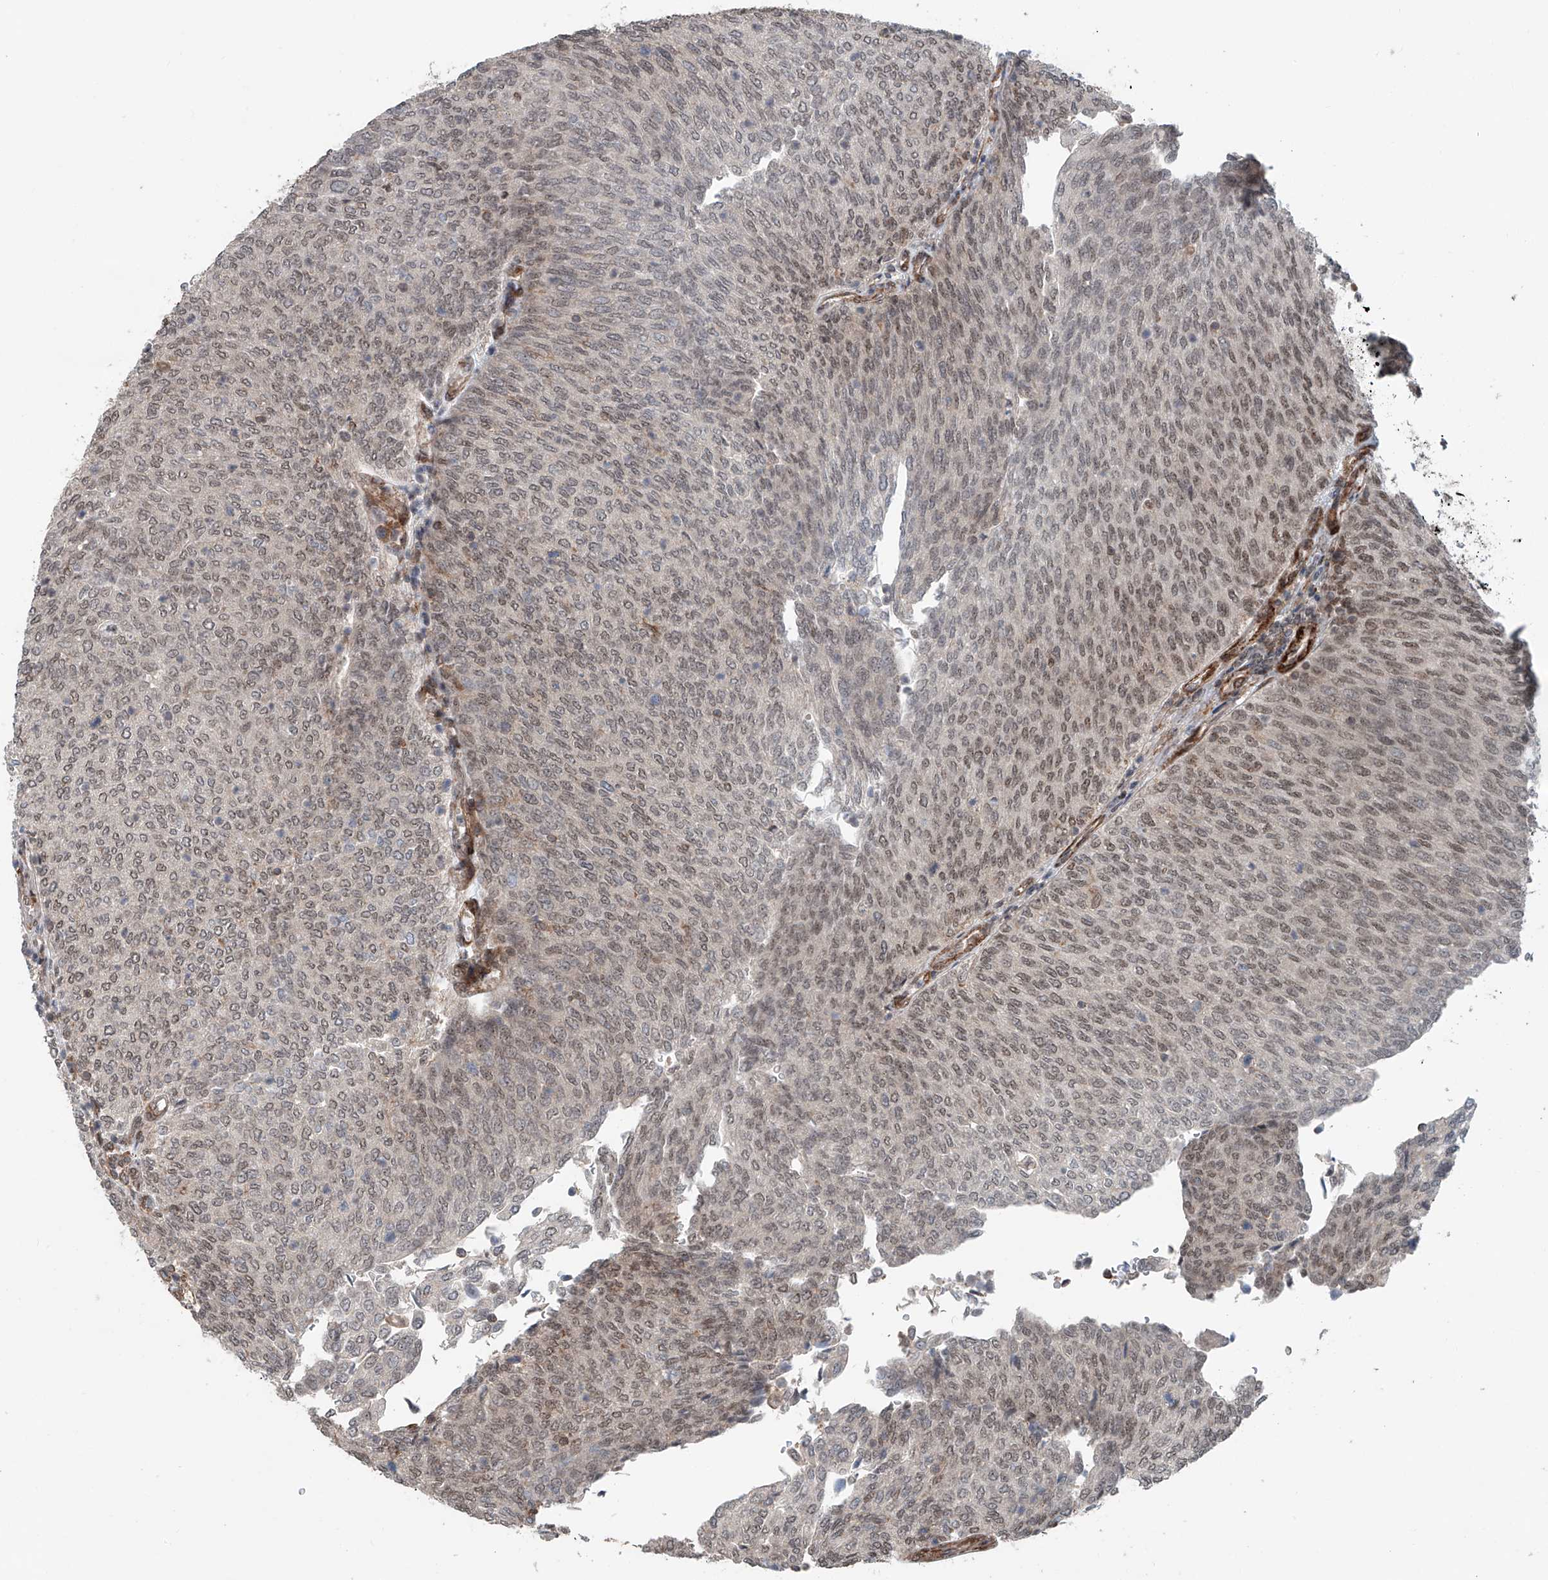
{"staining": {"intensity": "moderate", "quantity": ">75%", "location": "nuclear"}, "tissue": "urothelial cancer", "cell_type": "Tumor cells", "image_type": "cancer", "snomed": [{"axis": "morphology", "description": "Urothelial carcinoma, Low grade"}, {"axis": "topography", "description": "Urinary bladder"}], "caption": "Immunohistochemistry (IHC) photomicrograph of urothelial cancer stained for a protein (brown), which demonstrates medium levels of moderate nuclear positivity in about >75% of tumor cells.", "gene": "SDE2", "patient": {"sex": "female", "age": 79}}